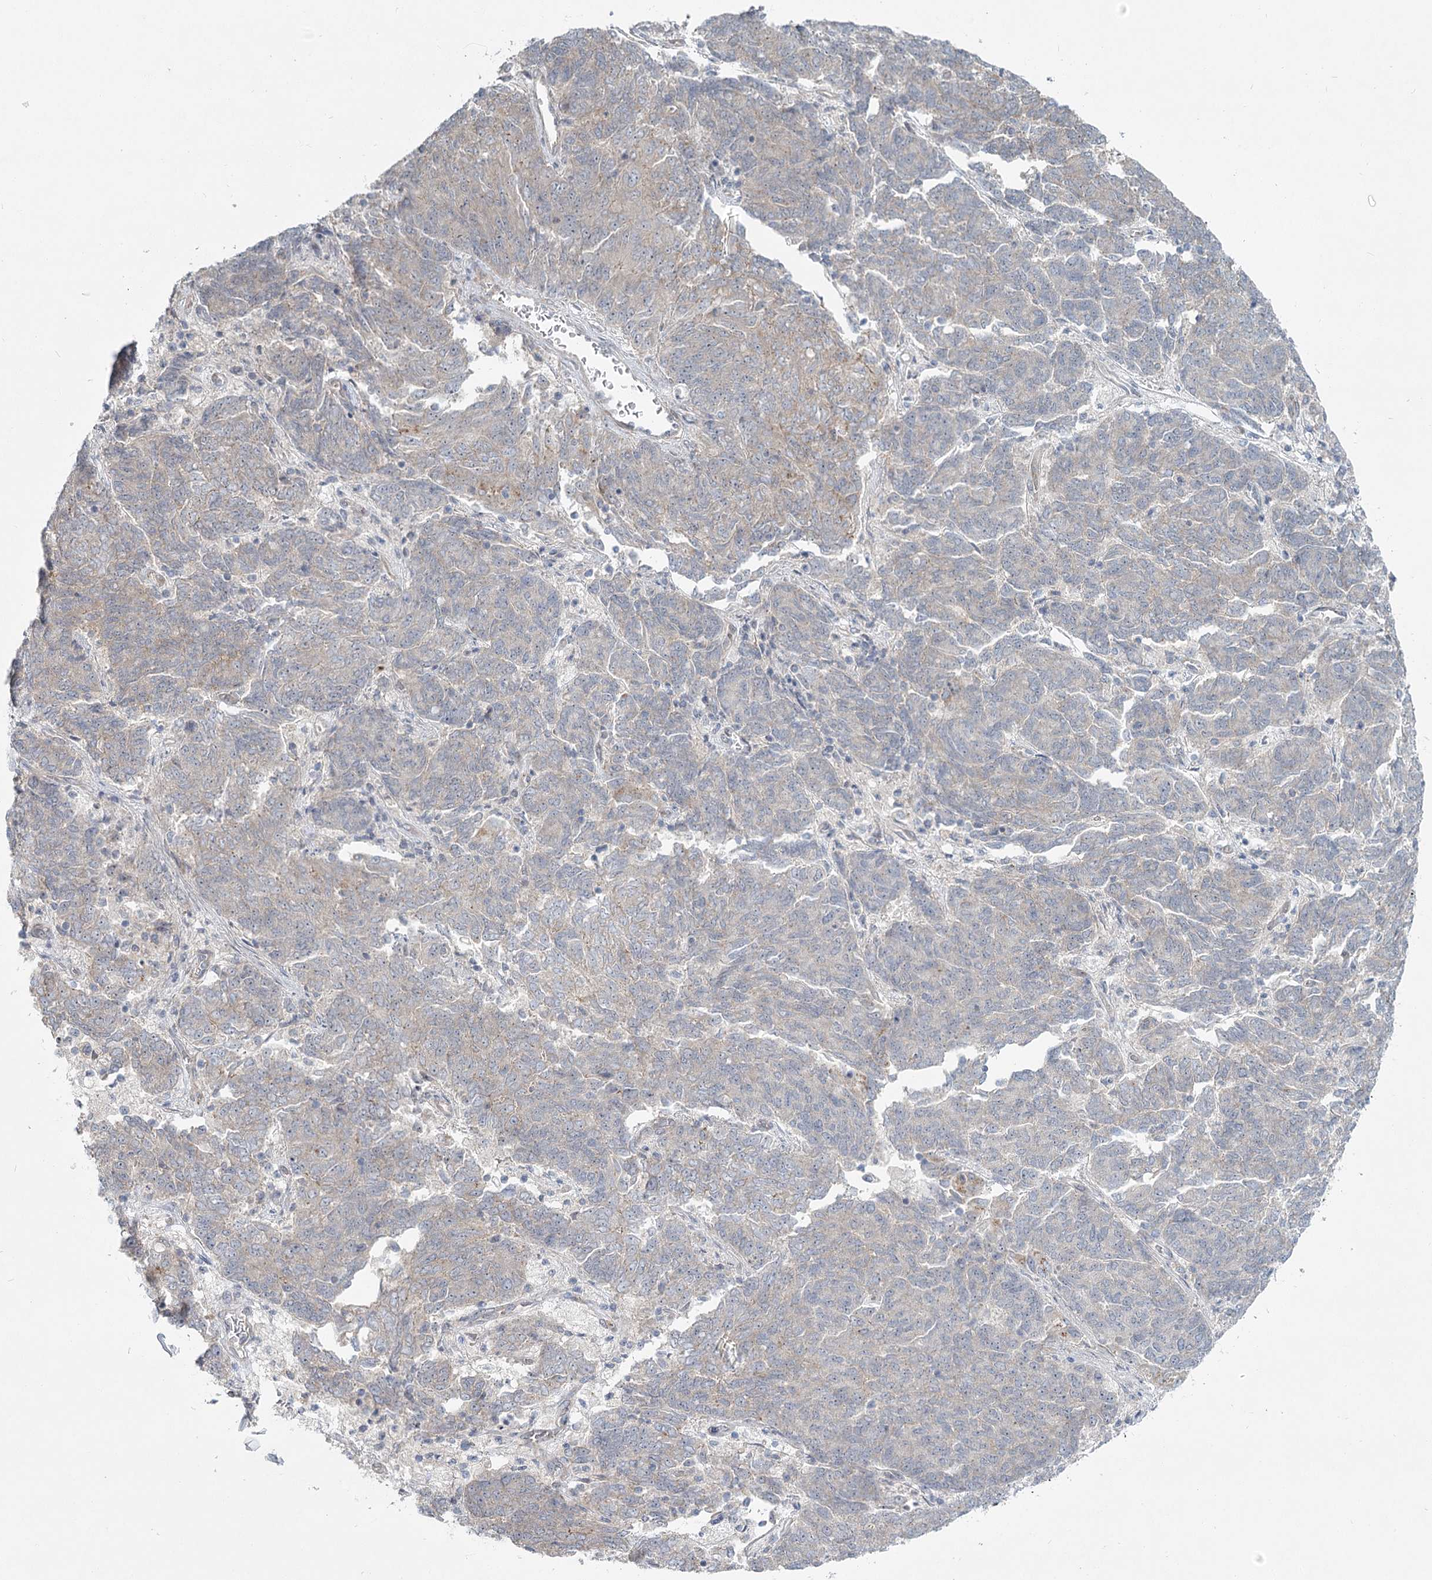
{"staining": {"intensity": "negative", "quantity": "none", "location": "none"}, "tissue": "endometrial cancer", "cell_type": "Tumor cells", "image_type": "cancer", "snomed": [{"axis": "morphology", "description": "Adenocarcinoma, NOS"}, {"axis": "topography", "description": "Endometrium"}], "caption": "Immunohistochemistry photomicrograph of endometrial cancer (adenocarcinoma) stained for a protein (brown), which shows no expression in tumor cells.", "gene": "SPINK13", "patient": {"sex": "female", "age": 80}}